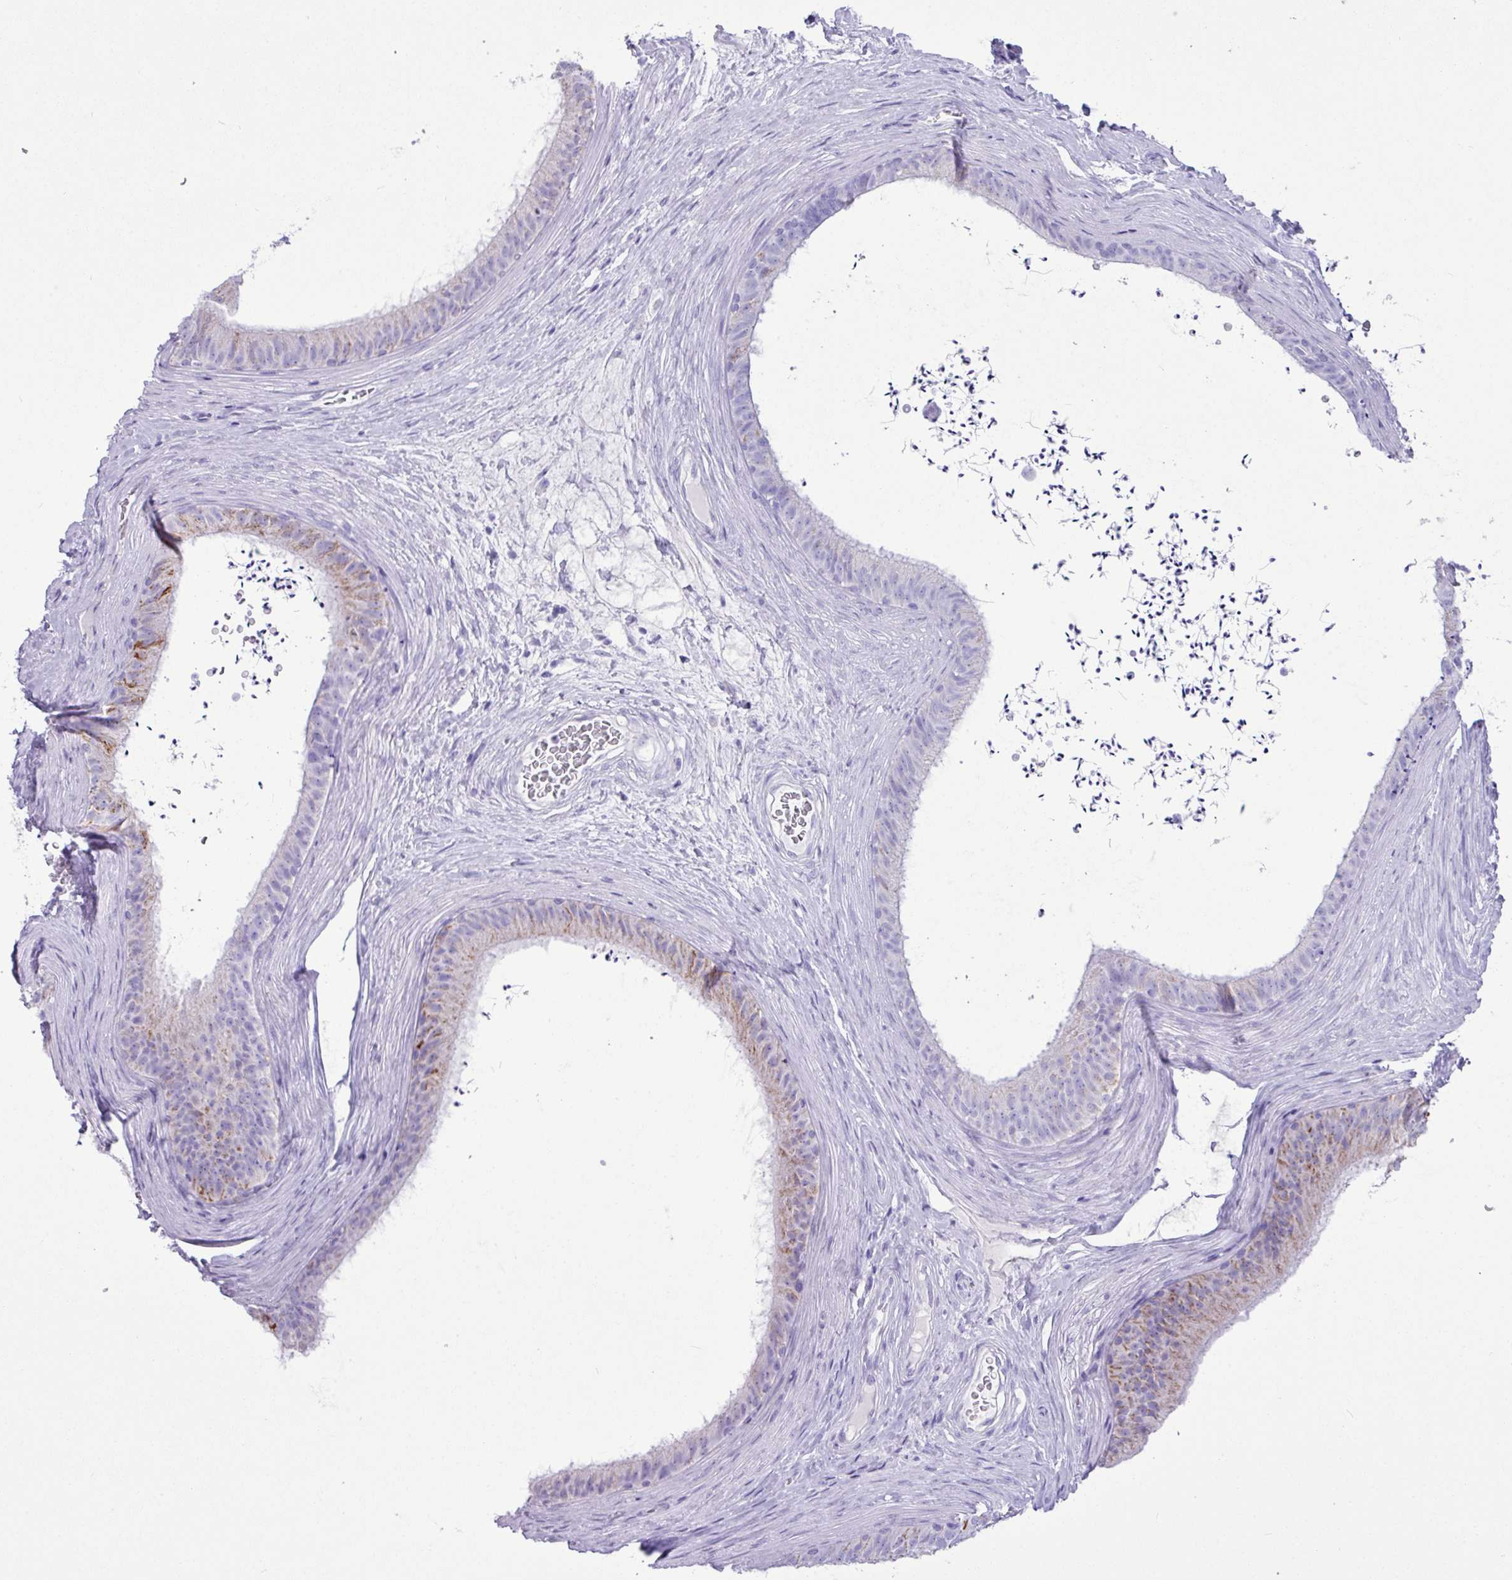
{"staining": {"intensity": "moderate", "quantity": "<25%", "location": "cytoplasmic/membranous"}, "tissue": "epididymis", "cell_type": "Glandular cells", "image_type": "normal", "snomed": [{"axis": "morphology", "description": "Normal tissue, NOS"}, {"axis": "topography", "description": "Testis"}, {"axis": "topography", "description": "Epididymis"}], "caption": "Immunohistochemical staining of unremarkable human epididymis exhibits low levels of moderate cytoplasmic/membranous expression in approximately <25% of glandular cells.", "gene": "CKMT2", "patient": {"sex": "male", "age": 41}}